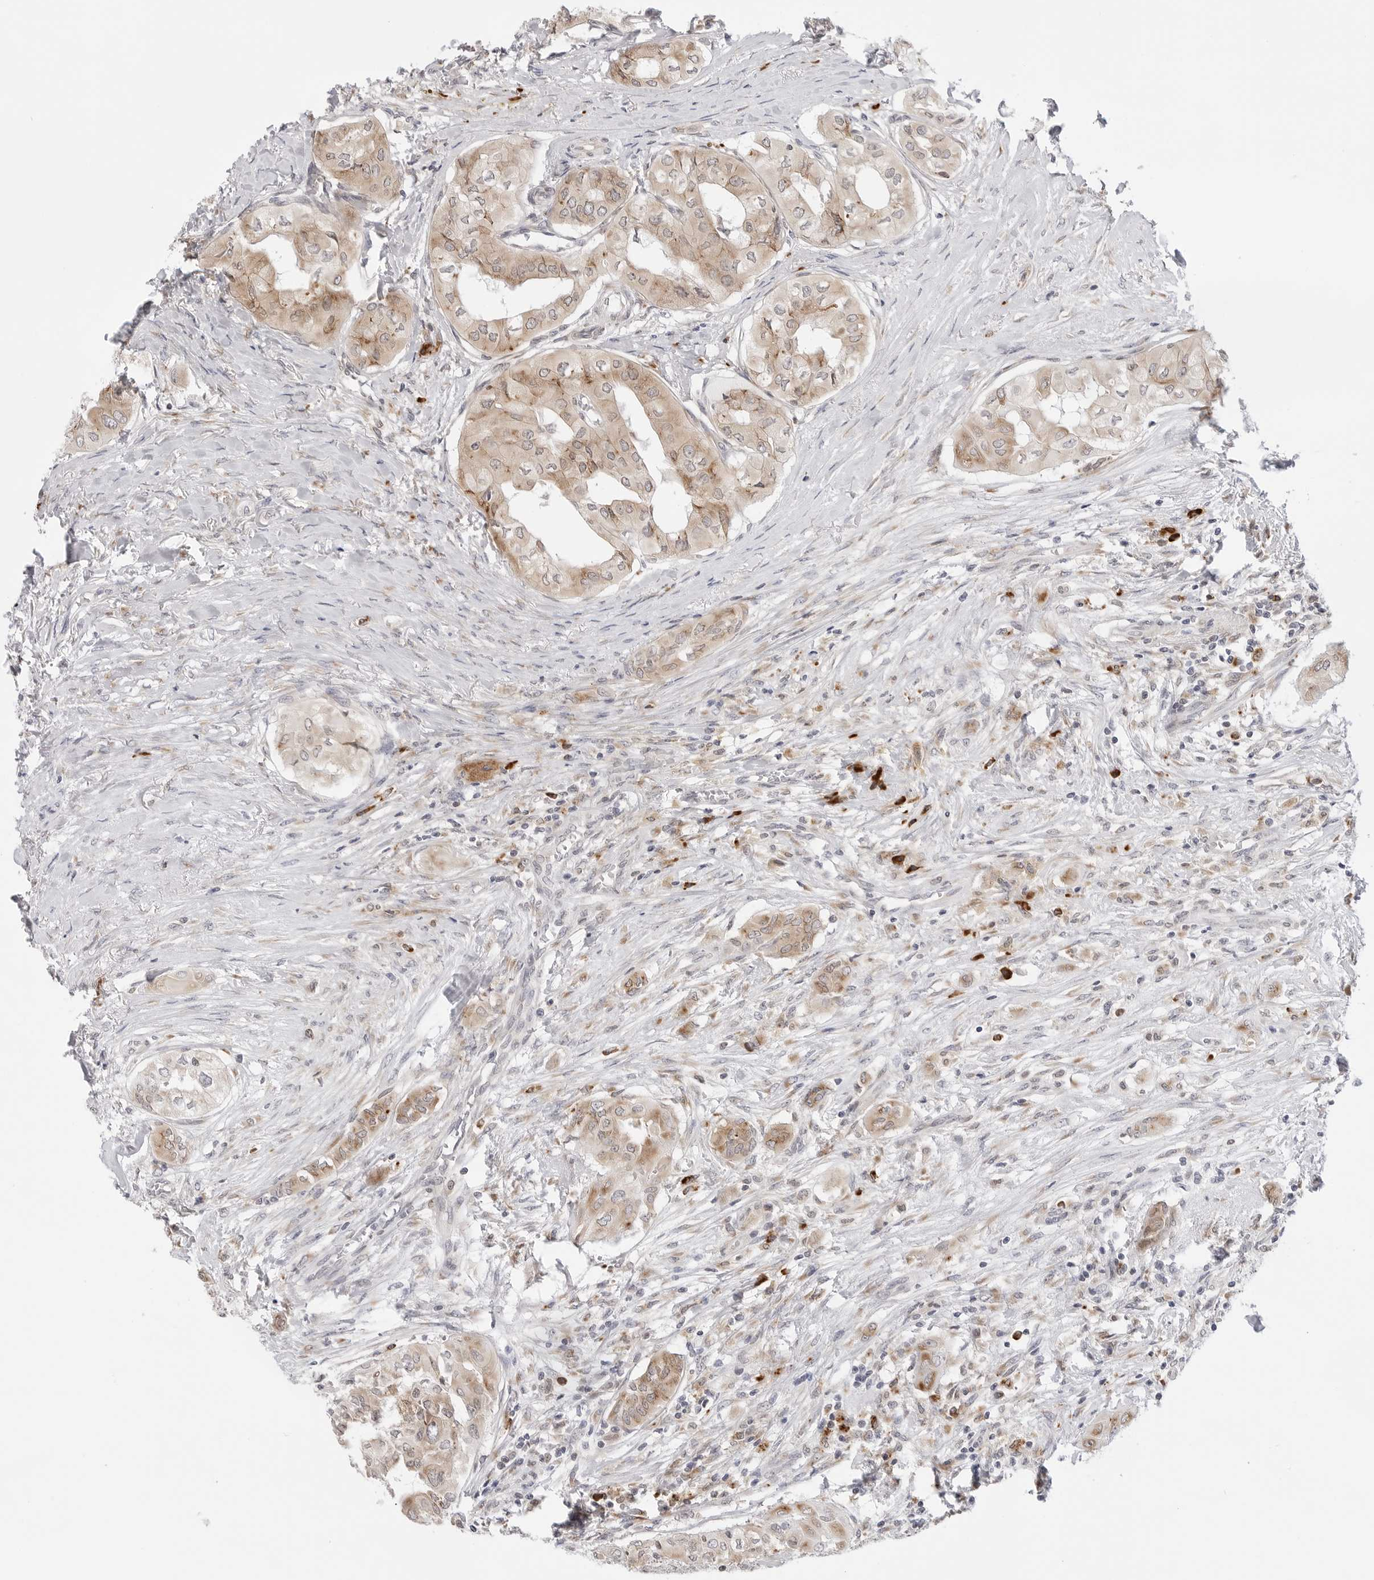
{"staining": {"intensity": "weak", "quantity": ">75%", "location": "cytoplasmic/membranous"}, "tissue": "thyroid cancer", "cell_type": "Tumor cells", "image_type": "cancer", "snomed": [{"axis": "morphology", "description": "Papillary adenocarcinoma, NOS"}, {"axis": "topography", "description": "Thyroid gland"}], "caption": "A histopathology image of human thyroid cancer stained for a protein exhibits weak cytoplasmic/membranous brown staining in tumor cells.", "gene": "RPN1", "patient": {"sex": "female", "age": 59}}